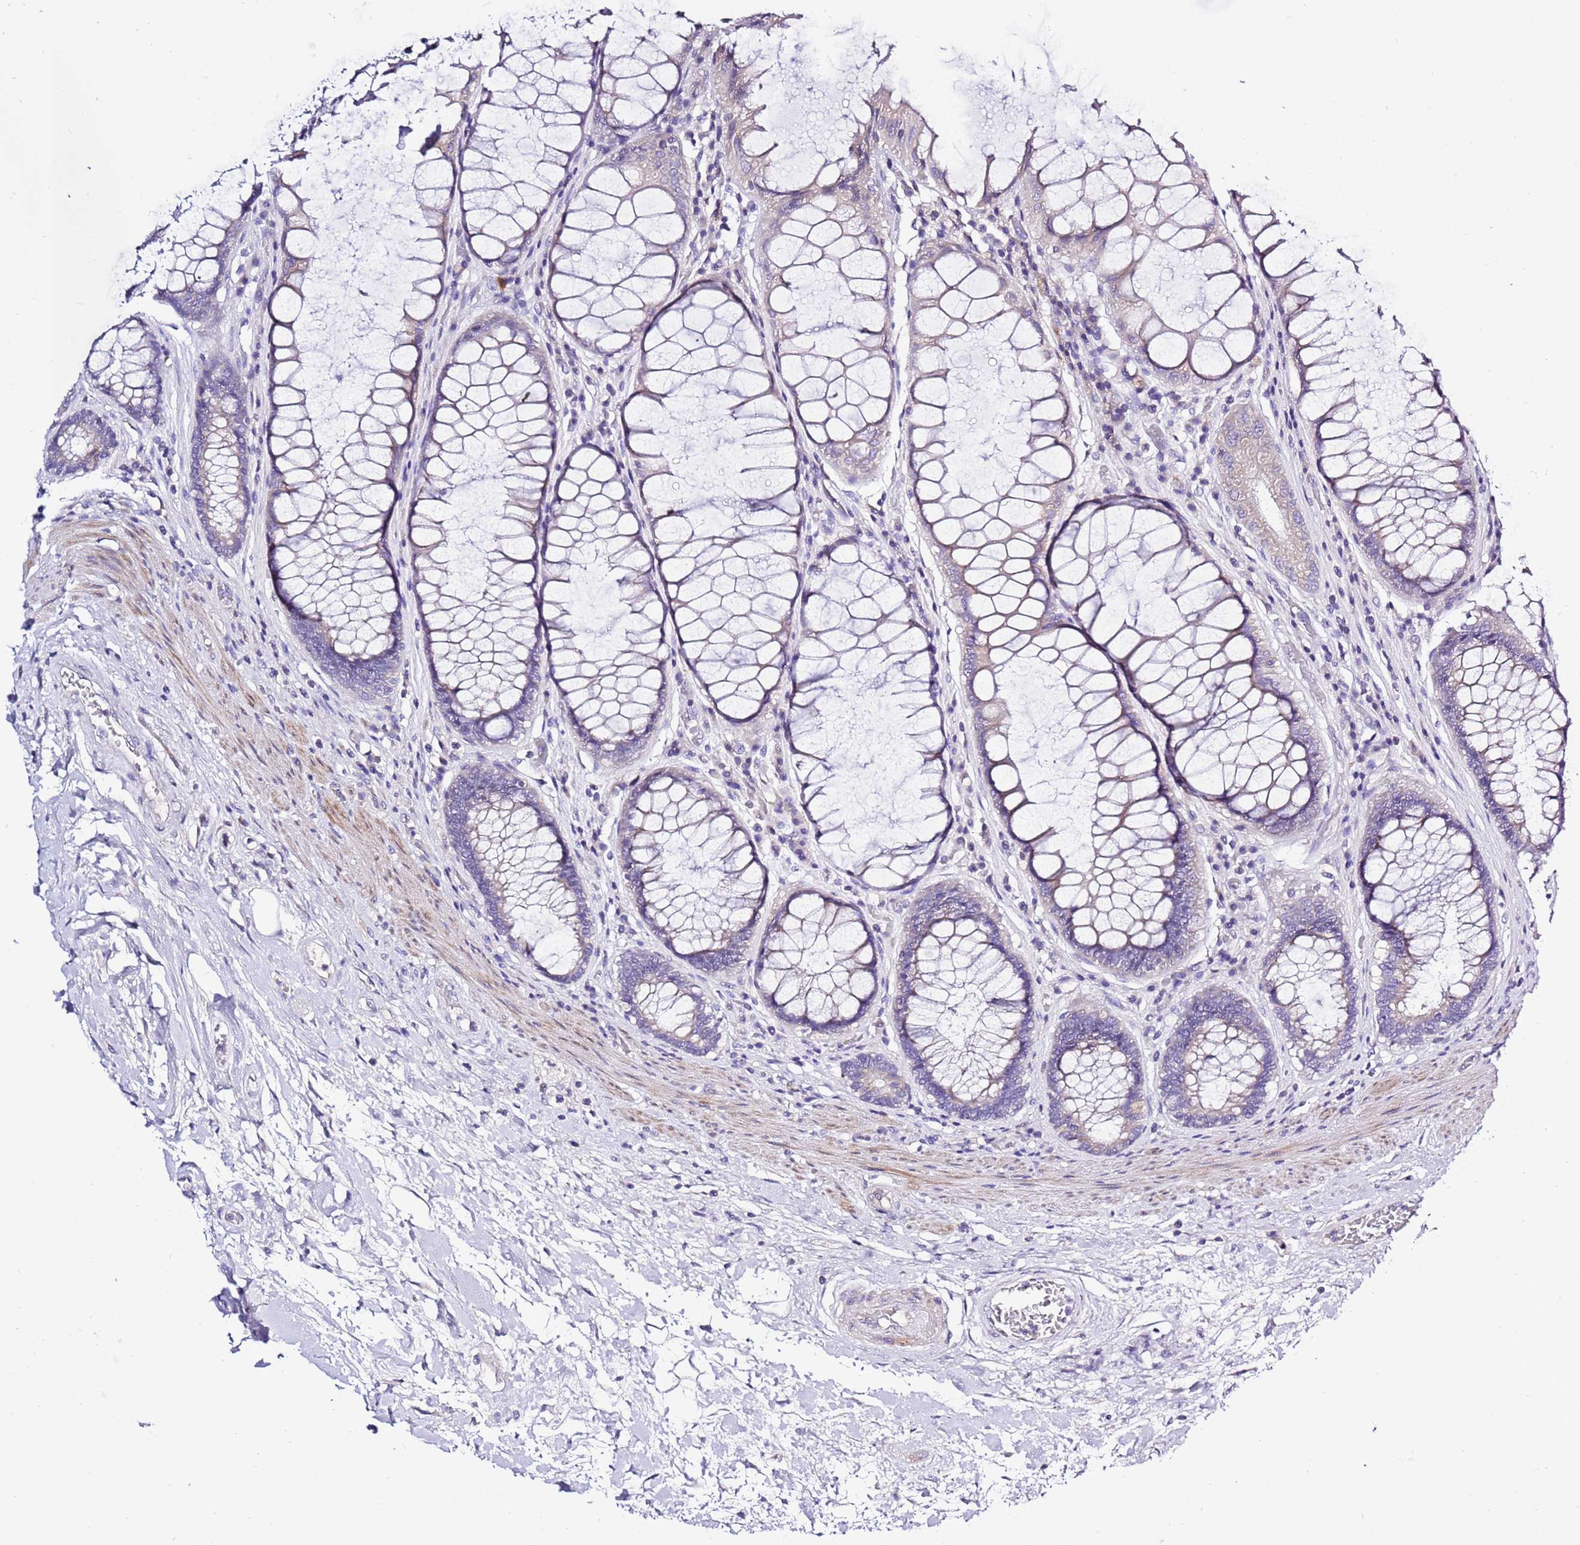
{"staining": {"intensity": "negative", "quantity": "none", "location": "none"}, "tissue": "rectum", "cell_type": "Glandular cells", "image_type": "normal", "snomed": [{"axis": "morphology", "description": "Normal tissue, NOS"}, {"axis": "topography", "description": "Rectum"}], "caption": "An IHC histopathology image of benign rectum is shown. There is no staining in glandular cells of rectum.", "gene": "GLCE", "patient": {"sex": "male", "age": 64}}